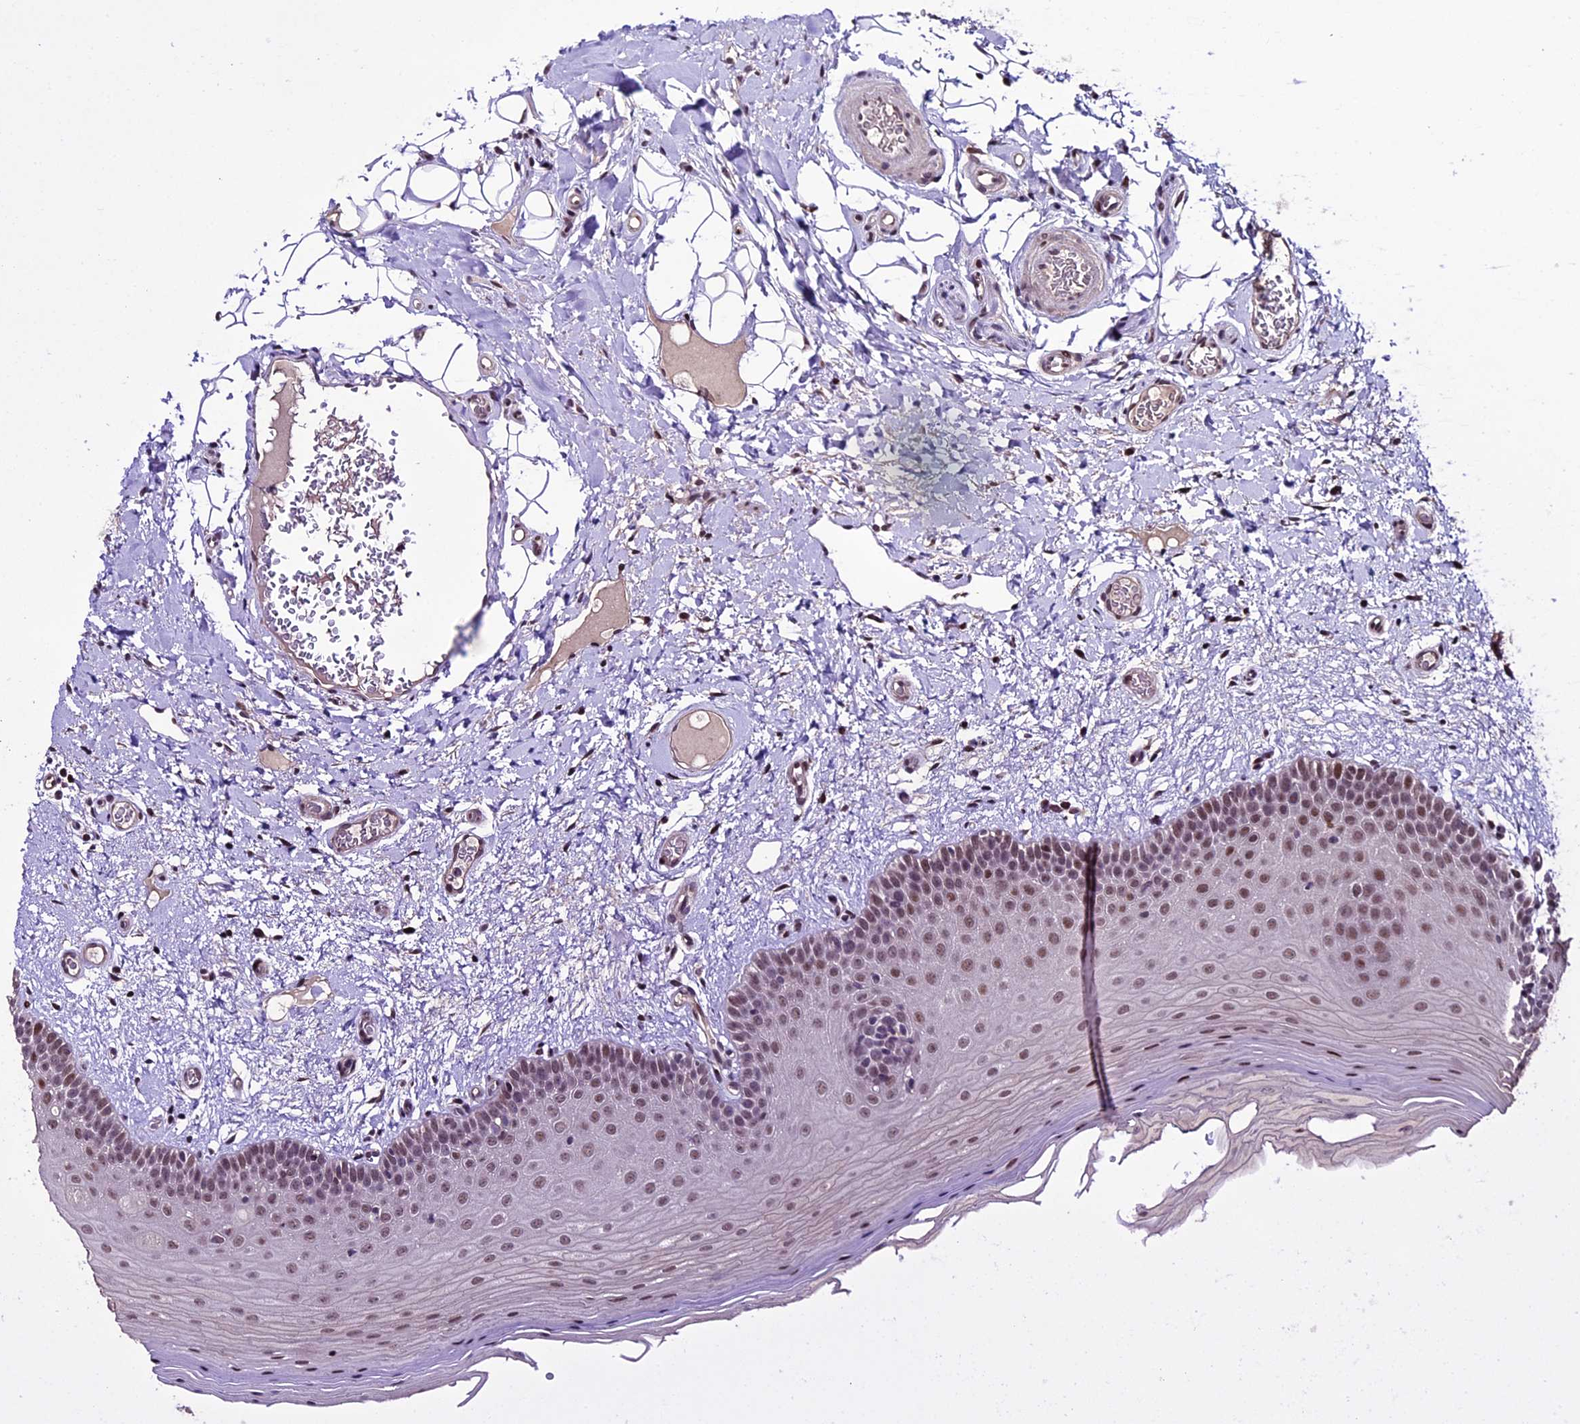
{"staining": {"intensity": "moderate", "quantity": ">75%", "location": "nuclear"}, "tissue": "oral mucosa", "cell_type": "Squamous epithelial cells", "image_type": "normal", "snomed": [{"axis": "morphology", "description": "Normal tissue, NOS"}, {"axis": "topography", "description": "Oral tissue"}, {"axis": "topography", "description": "Tounge, NOS"}], "caption": "Human oral mucosa stained for a protein (brown) exhibits moderate nuclear positive expression in about >75% of squamous epithelial cells.", "gene": "TCP11L2", "patient": {"sex": "male", "age": 47}}